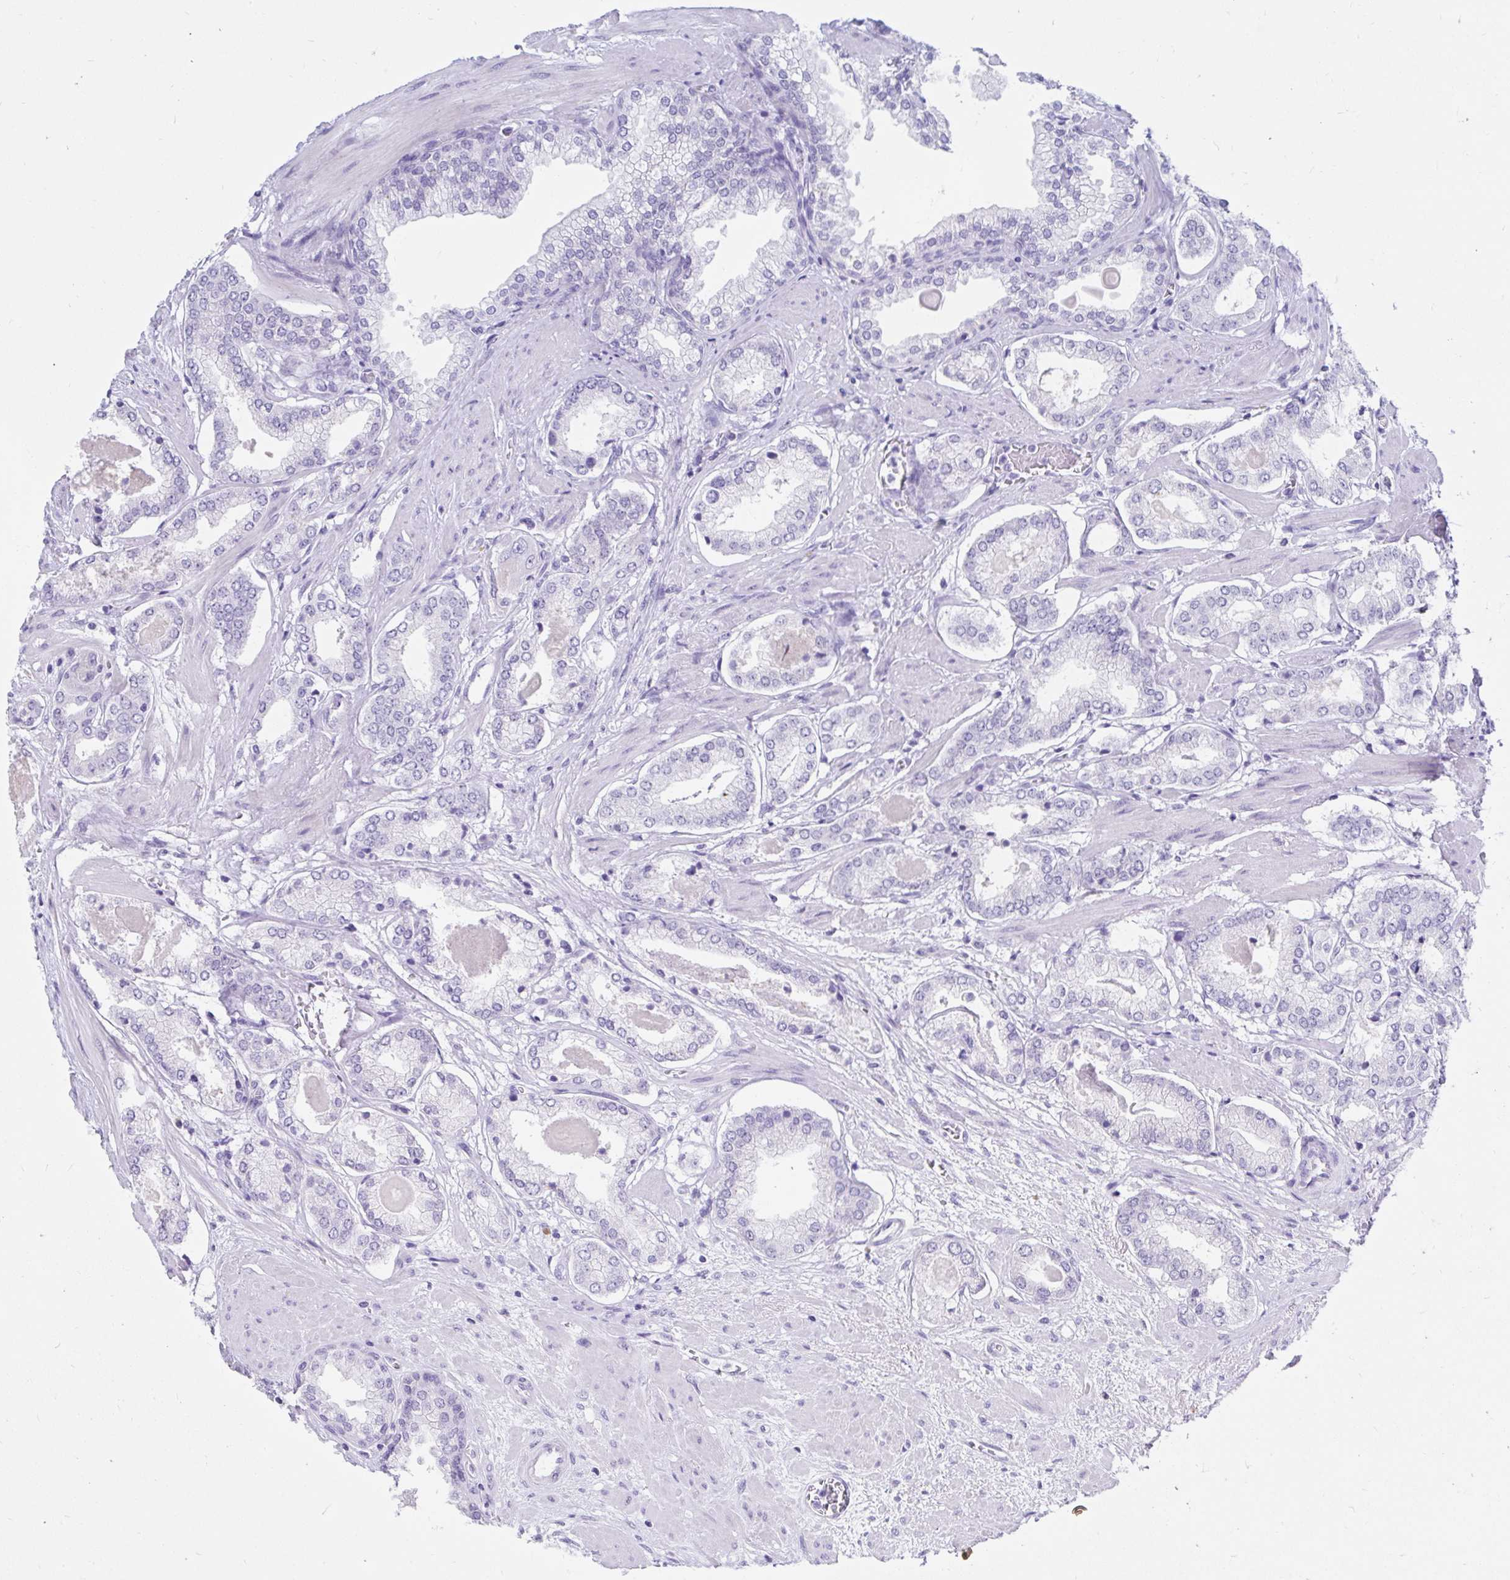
{"staining": {"intensity": "negative", "quantity": "none", "location": "none"}, "tissue": "prostate cancer", "cell_type": "Tumor cells", "image_type": "cancer", "snomed": [{"axis": "morphology", "description": "Adenocarcinoma, Low grade"}, {"axis": "topography", "description": "Prostate"}], "caption": "Tumor cells are negative for protein expression in human prostate cancer (adenocarcinoma (low-grade)).", "gene": "DPEP3", "patient": {"sex": "male", "age": 64}}